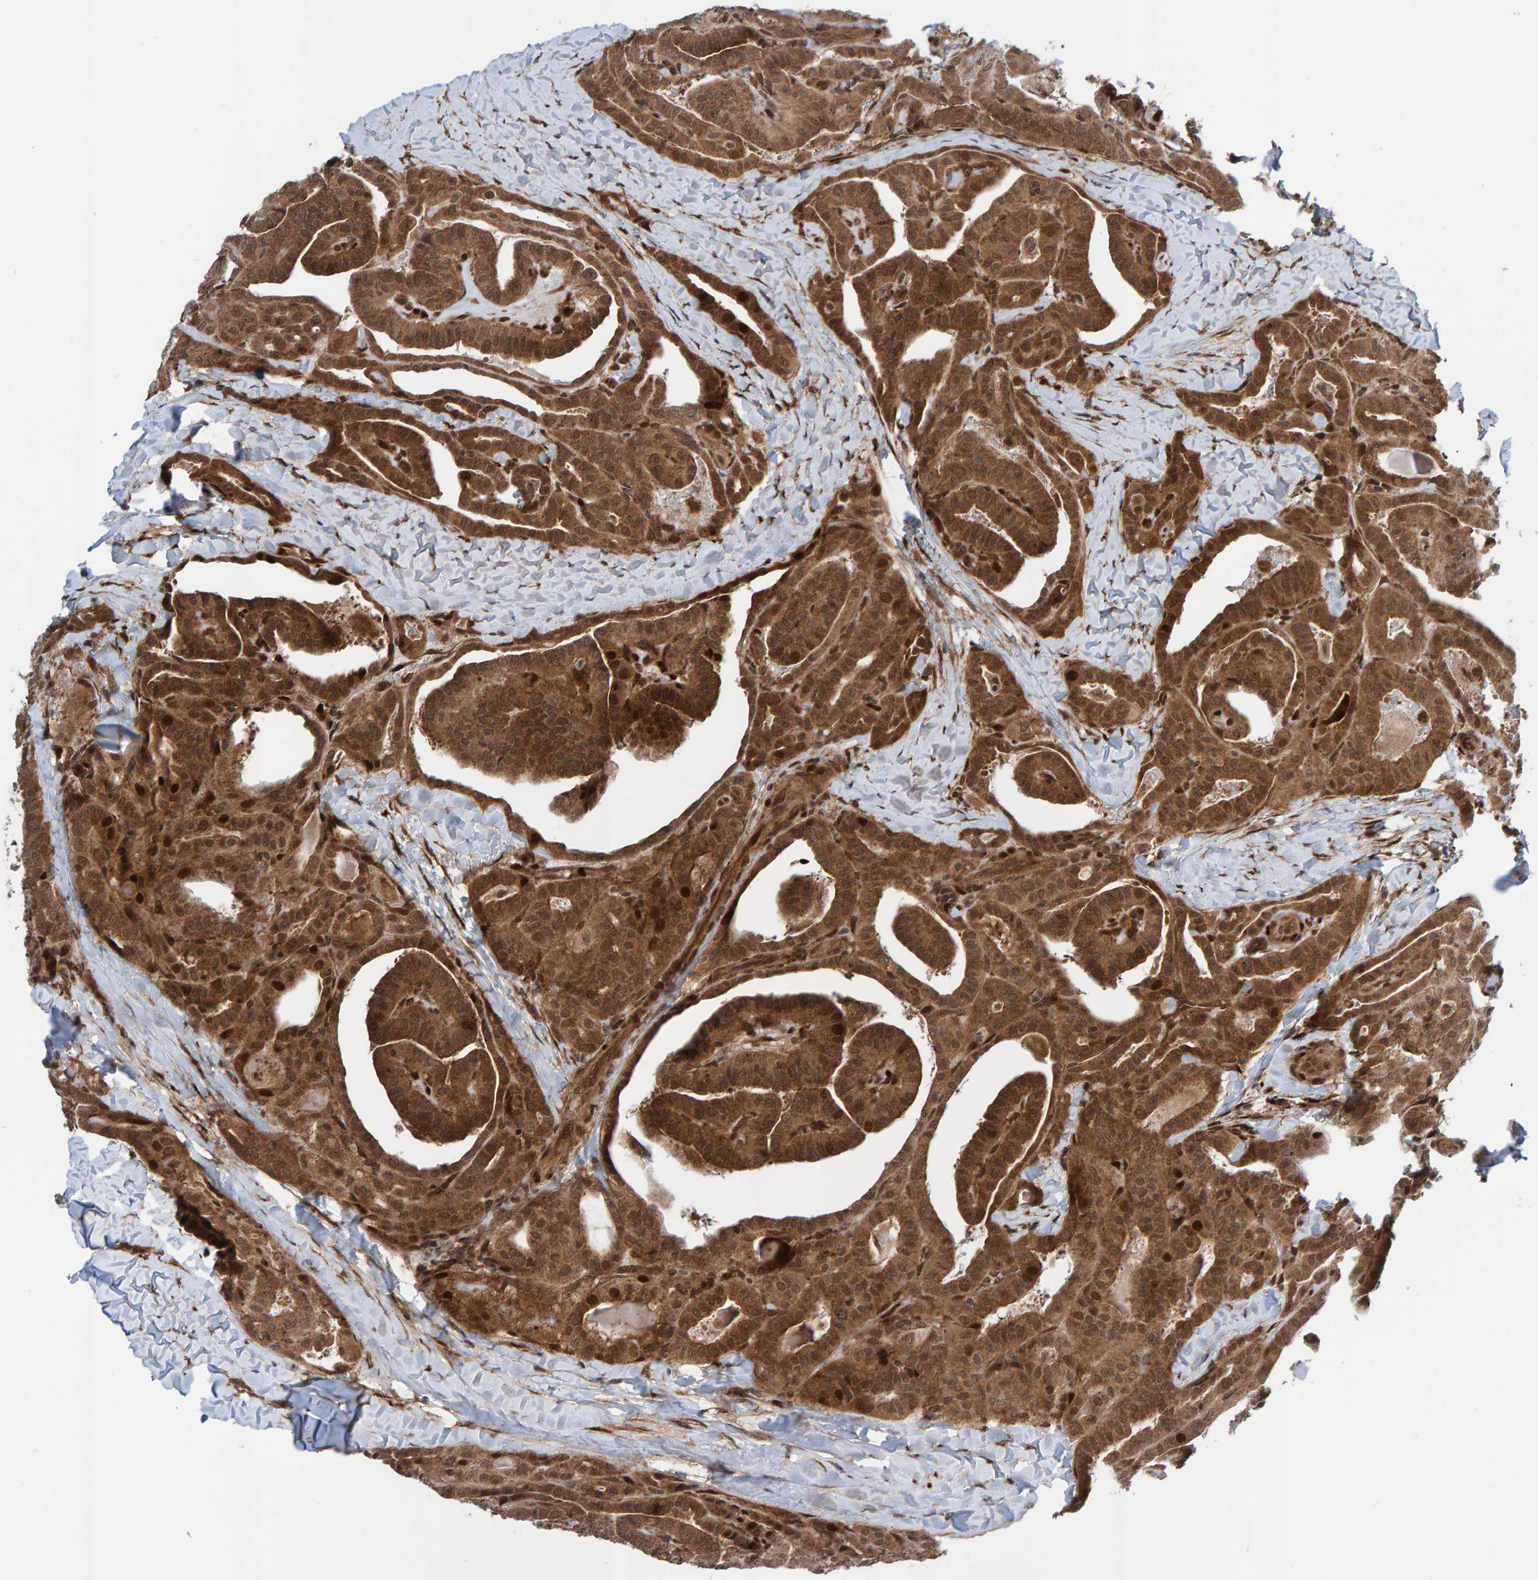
{"staining": {"intensity": "strong", "quantity": ">75%", "location": "cytoplasmic/membranous,nuclear"}, "tissue": "thyroid cancer", "cell_type": "Tumor cells", "image_type": "cancer", "snomed": [{"axis": "morphology", "description": "Papillary adenocarcinoma, NOS"}, {"axis": "topography", "description": "Thyroid gland"}], "caption": "Protein expression by IHC demonstrates strong cytoplasmic/membranous and nuclear positivity in about >75% of tumor cells in thyroid cancer (papillary adenocarcinoma).", "gene": "ZNF366", "patient": {"sex": "male", "age": 77}}